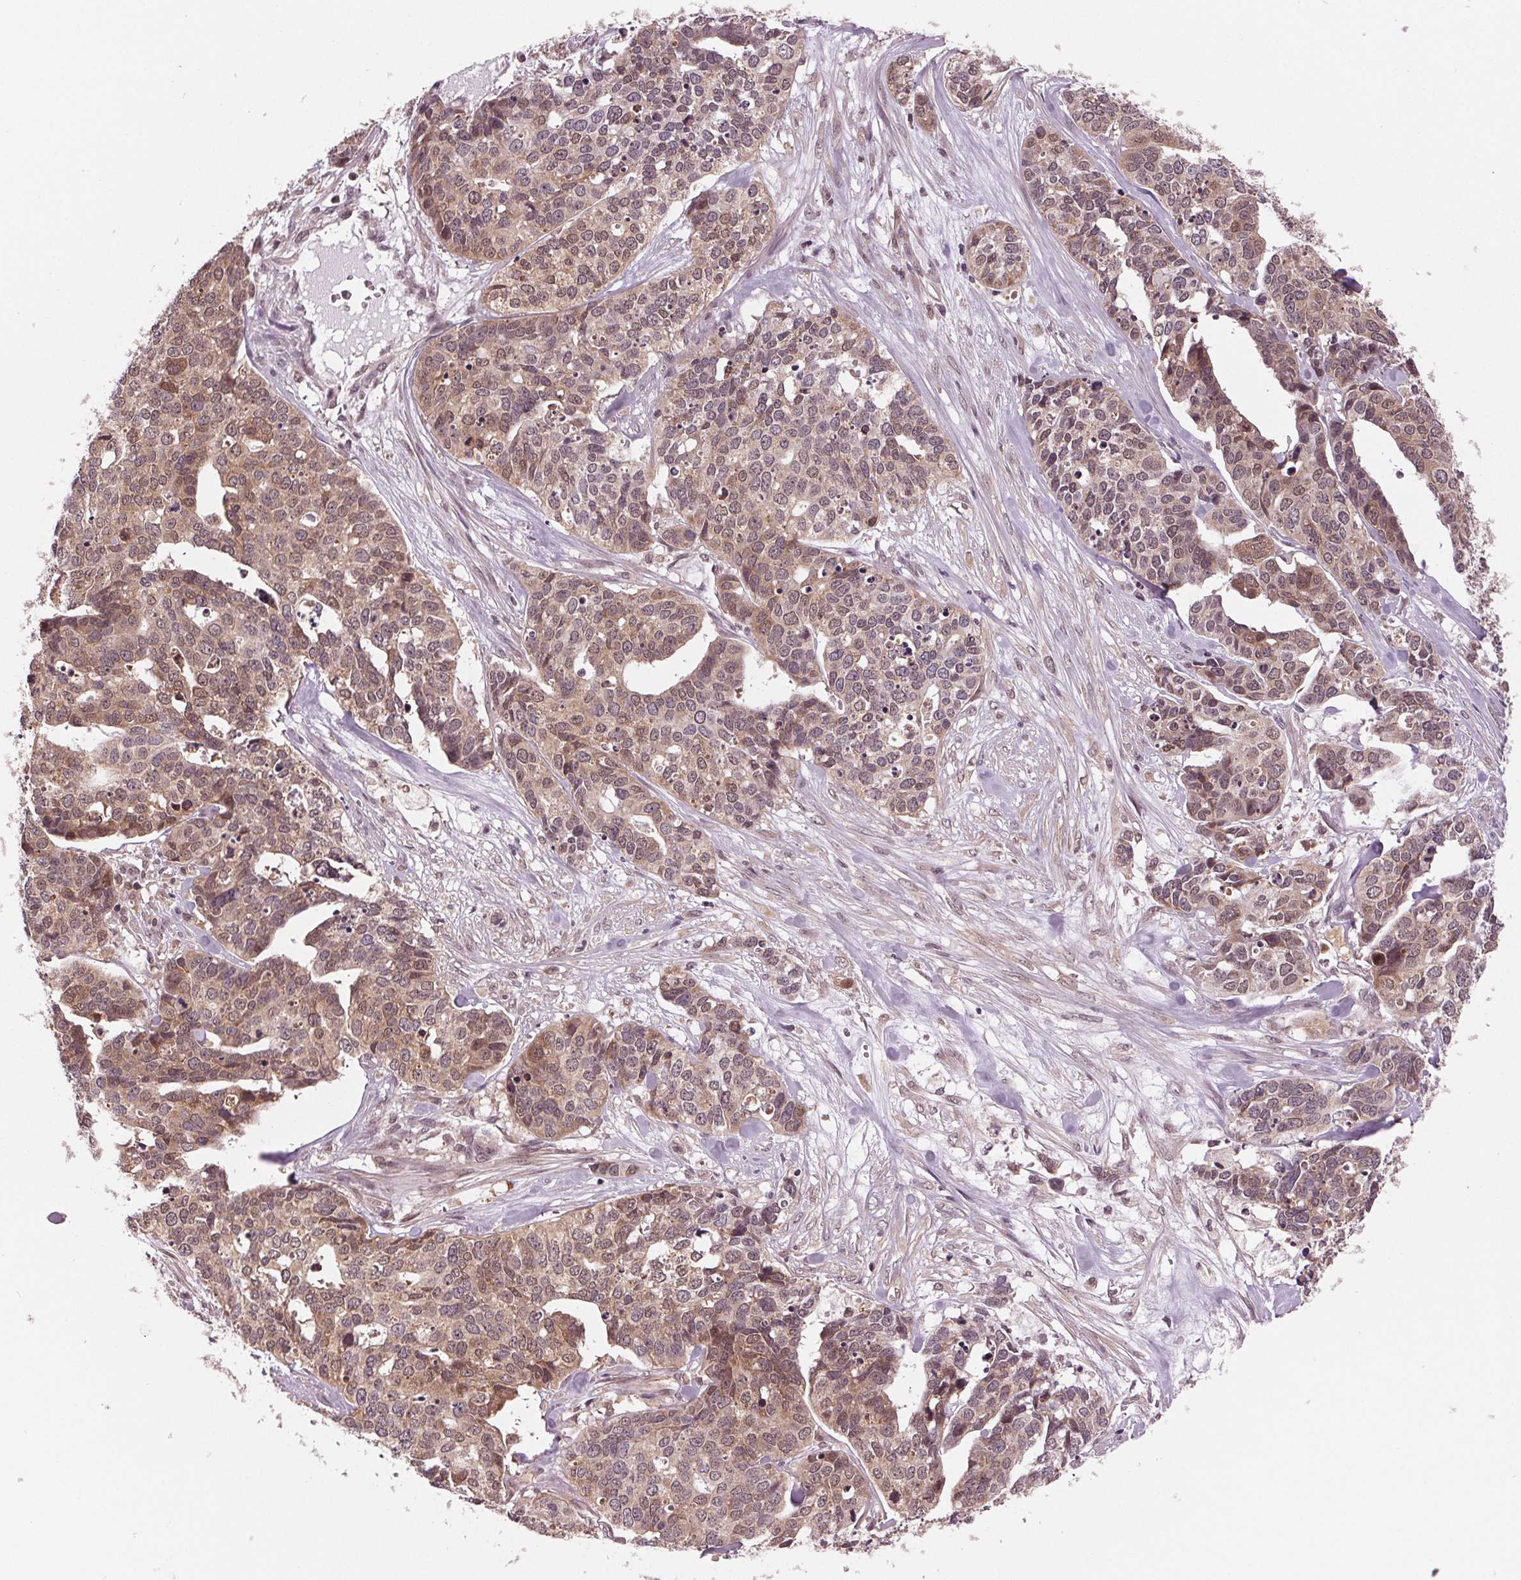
{"staining": {"intensity": "weak", "quantity": ">75%", "location": "cytoplasmic/membranous,nuclear"}, "tissue": "ovarian cancer", "cell_type": "Tumor cells", "image_type": "cancer", "snomed": [{"axis": "morphology", "description": "Carcinoma, endometroid"}, {"axis": "topography", "description": "Ovary"}], "caption": "Immunohistochemistry (DAB) staining of ovarian cancer demonstrates weak cytoplasmic/membranous and nuclear protein staining in approximately >75% of tumor cells.", "gene": "STAT3", "patient": {"sex": "female", "age": 65}}